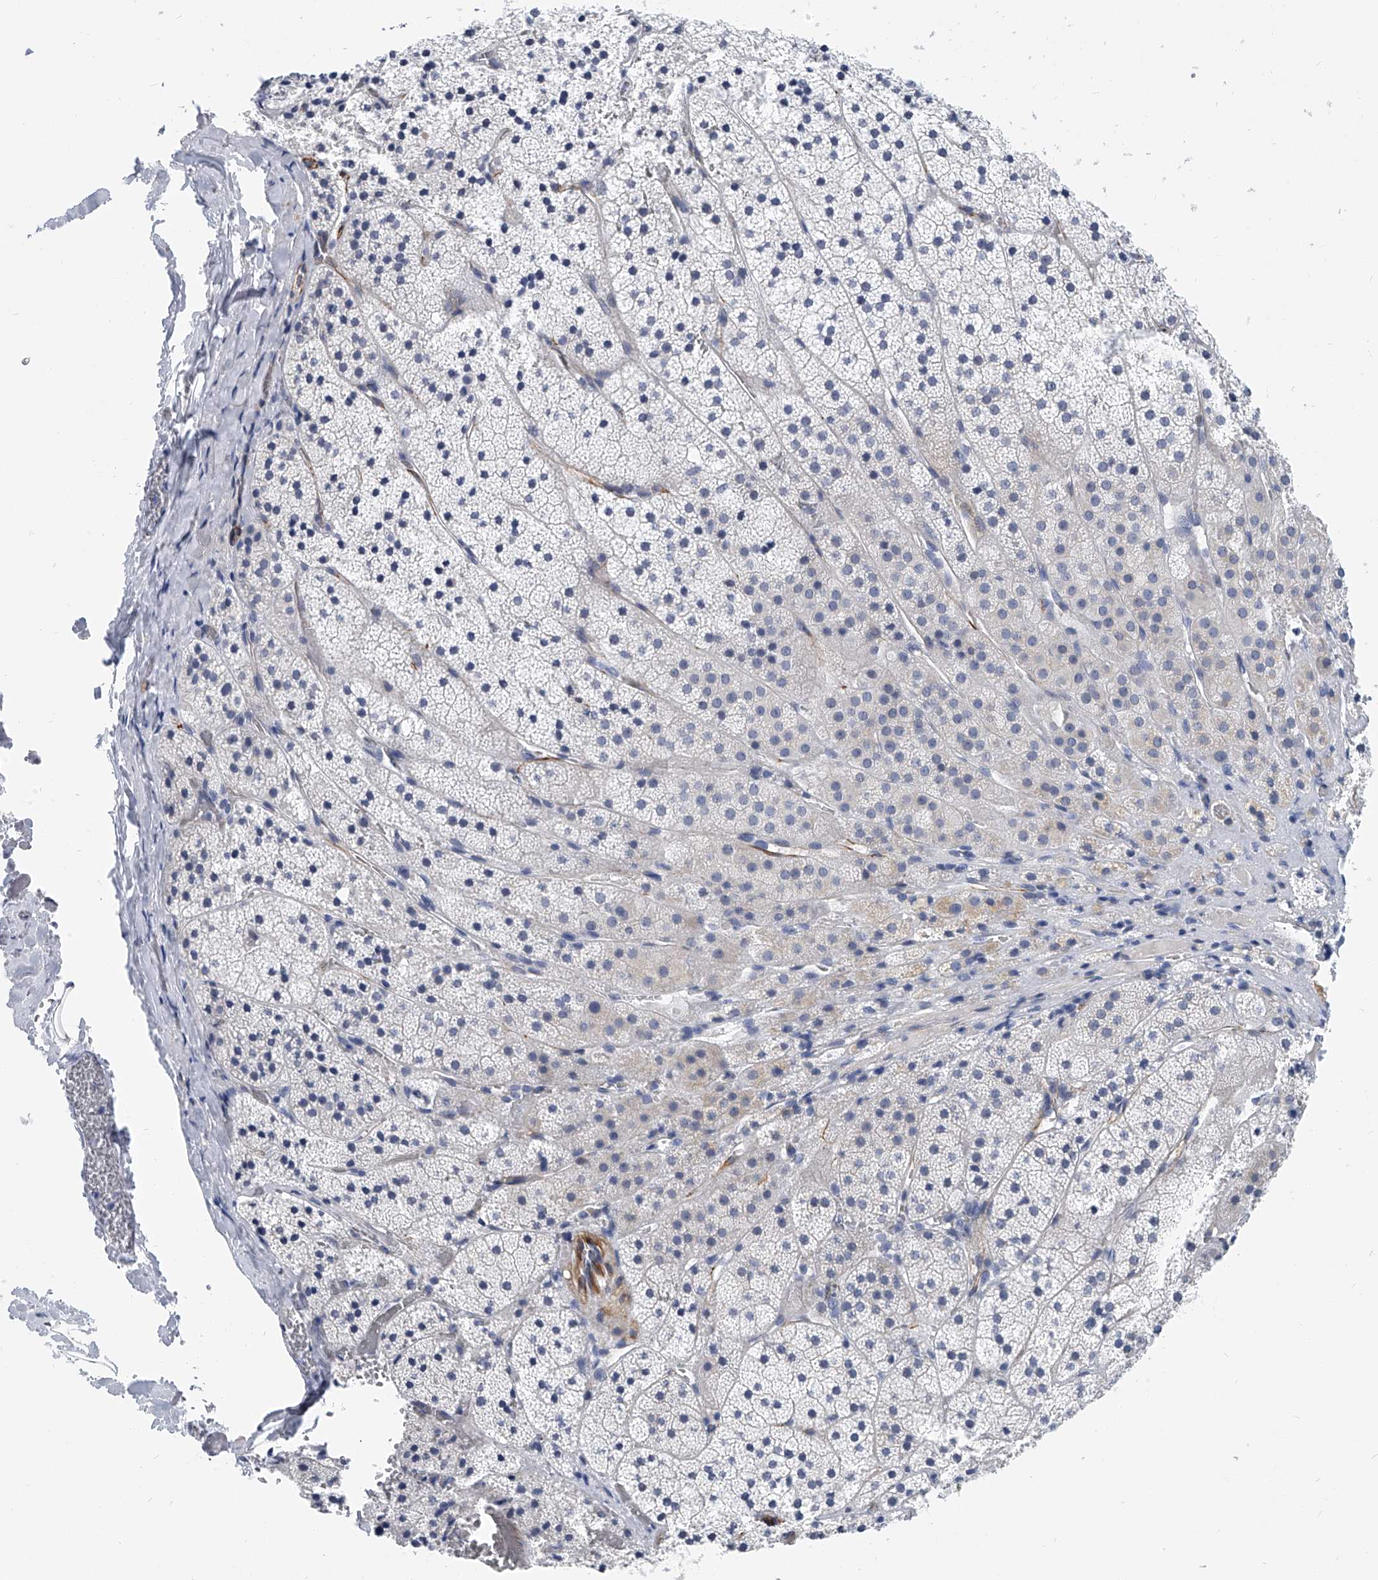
{"staining": {"intensity": "negative", "quantity": "none", "location": "none"}, "tissue": "adrenal gland", "cell_type": "Glandular cells", "image_type": "normal", "snomed": [{"axis": "morphology", "description": "Normal tissue, NOS"}, {"axis": "topography", "description": "Adrenal gland"}], "caption": "This is an immunohistochemistry (IHC) micrograph of normal human adrenal gland. There is no staining in glandular cells.", "gene": "KIRREL1", "patient": {"sex": "female", "age": 44}}